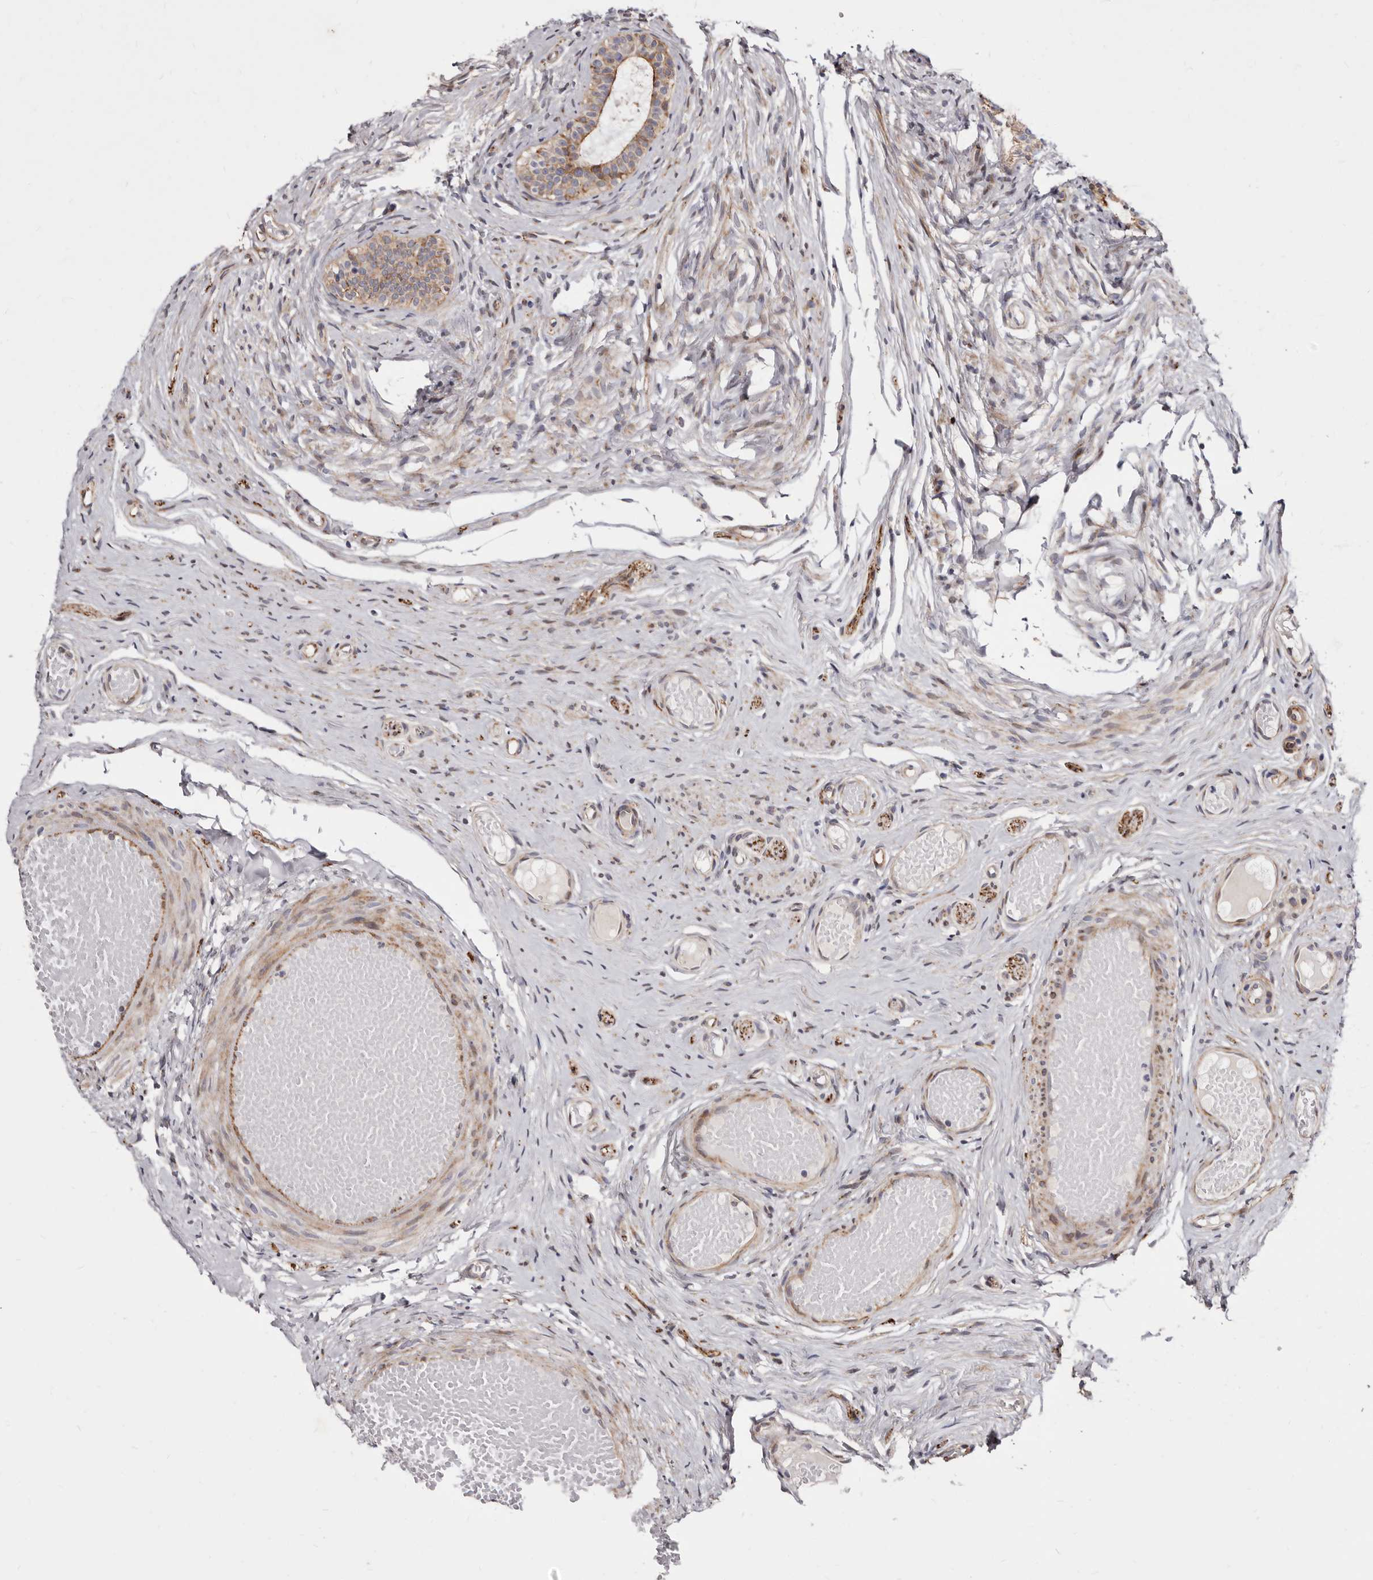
{"staining": {"intensity": "strong", "quantity": ">75%", "location": "cytoplasmic/membranous"}, "tissue": "epididymis", "cell_type": "Glandular cells", "image_type": "normal", "snomed": [{"axis": "morphology", "description": "Normal tissue, NOS"}, {"axis": "topography", "description": "Epididymis"}], "caption": "The photomicrograph shows a brown stain indicating the presence of a protein in the cytoplasmic/membranous of glandular cells in epididymis. (DAB (3,3'-diaminobenzidine) = brown stain, brightfield microscopy at high magnification).", "gene": "TIMM17B", "patient": {"sex": "male", "age": 9}}